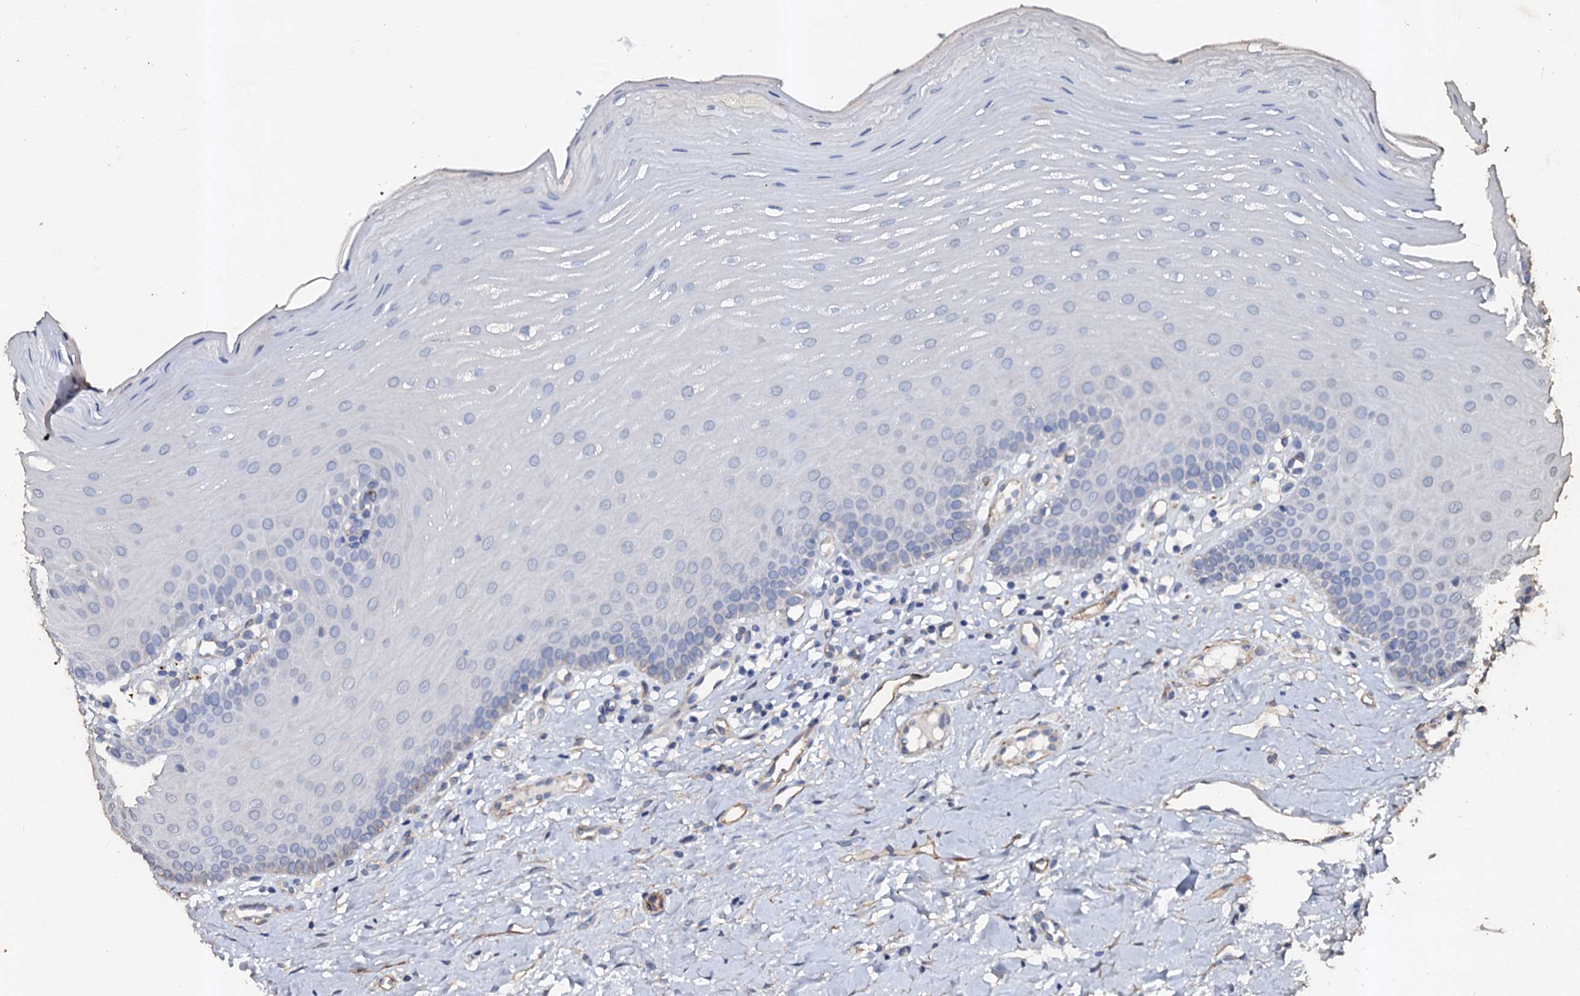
{"staining": {"intensity": "negative", "quantity": "none", "location": "none"}, "tissue": "oral mucosa", "cell_type": "Squamous epithelial cells", "image_type": "normal", "snomed": [{"axis": "morphology", "description": "Normal tissue, NOS"}, {"axis": "topography", "description": "Oral tissue"}], "caption": "Unremarkable oral mucosa was stained to show a protein in brown. There is no significant positivity in squamous epithelial cells. (DAB immunohistochemistry with hematoxylin counter stain).", "gene": "VPS36", "patient": {"sex": "female", "age": 39}}